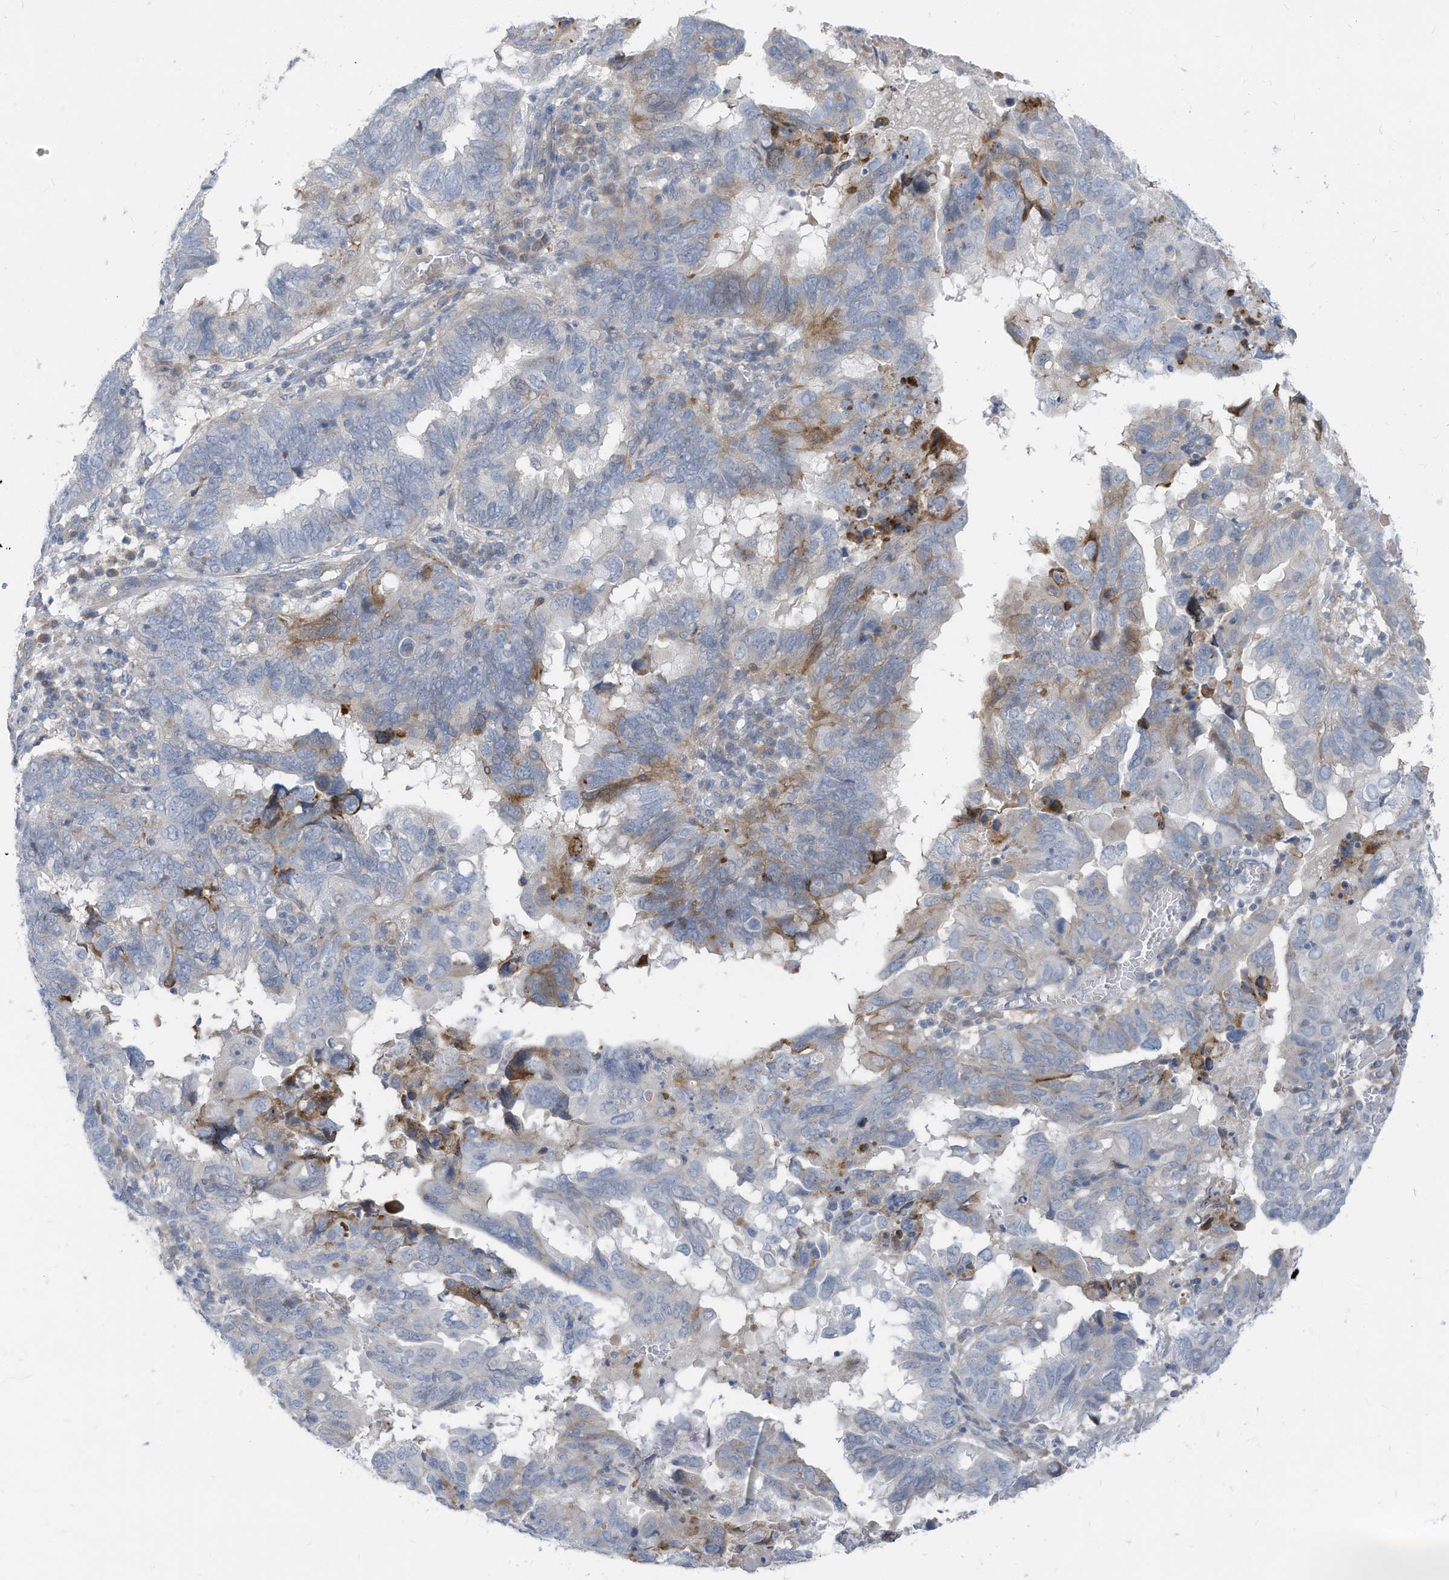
{"staining": {"intensity": "negative", "quantity": "none", "location": "none"}, "tissue": "endometrial cancer", "cell_type": "Tumor cells", "image_type": "cancer", "snomed": [{"axis": "morphology", "description": "Adenocarcinoma, NOS"}, {"axis": "topography", "description": "Uterus"}], "caption": "Human endometrial cancer (adenocarcinoma) stained for a protein using immunohistochemistry displays no staining in tumor cells.", "gene": "LDAH", "patient": {"sex": "female", "age": 77}}